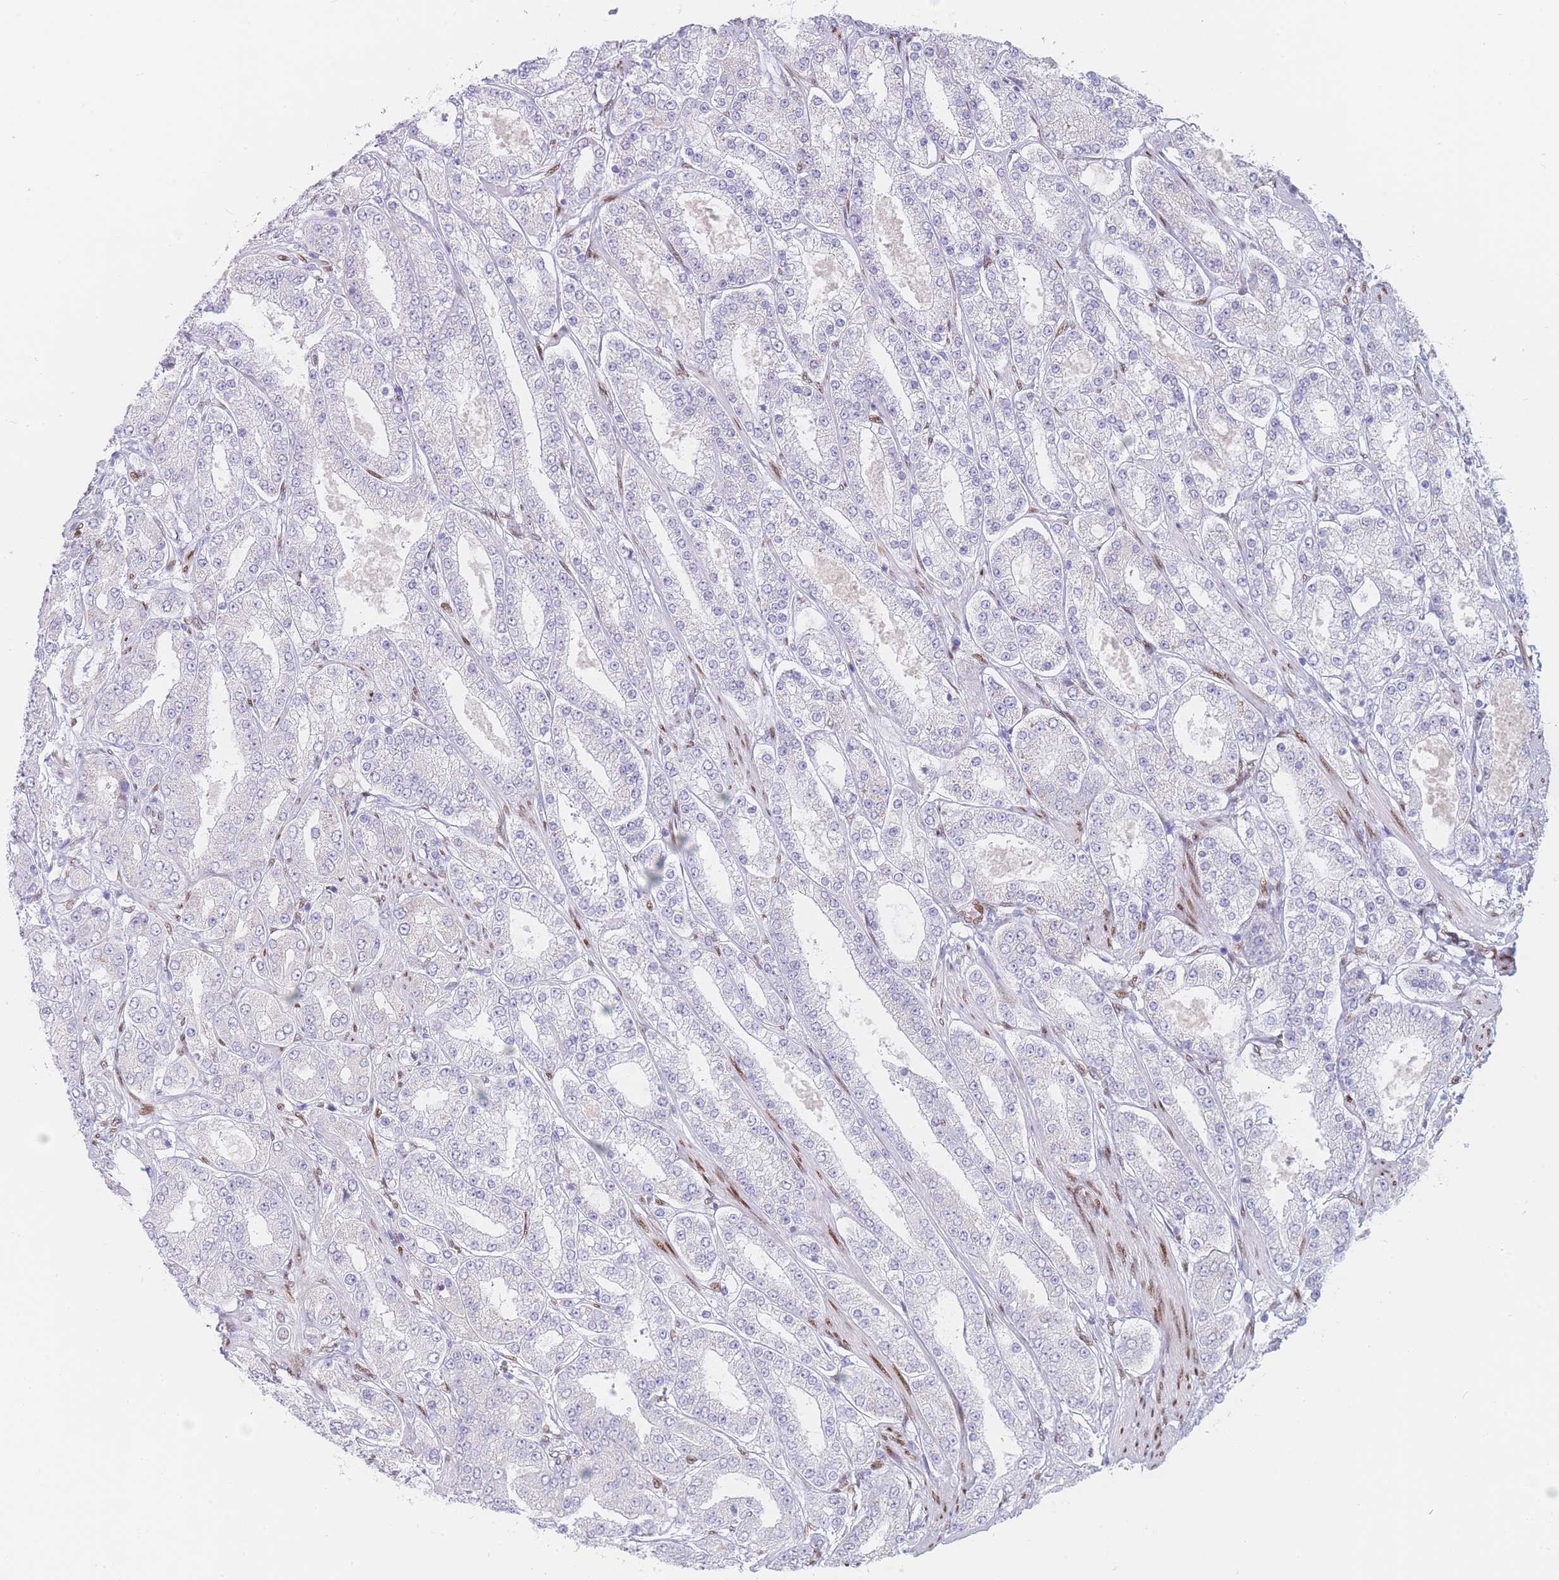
{"staining": {"intensity": "negative", "quantity": "none", "location": "none"}, "tissue": "prostate cancer", "cell_type": "Tumor cells", "image_type": "cancer", "snomed": [{"axis": "morphology", "description": "Adenocarcinoma, High grade"}, {"axis": "topography", "description": "Prostate"}], "caption": "Prostate high-grade adenocarcinoma was stained to show a protein in brown. There is no significant positivity in tumor cells.", "gene": "PSMB5", "patient": {"sex": "male", "age": 68}}